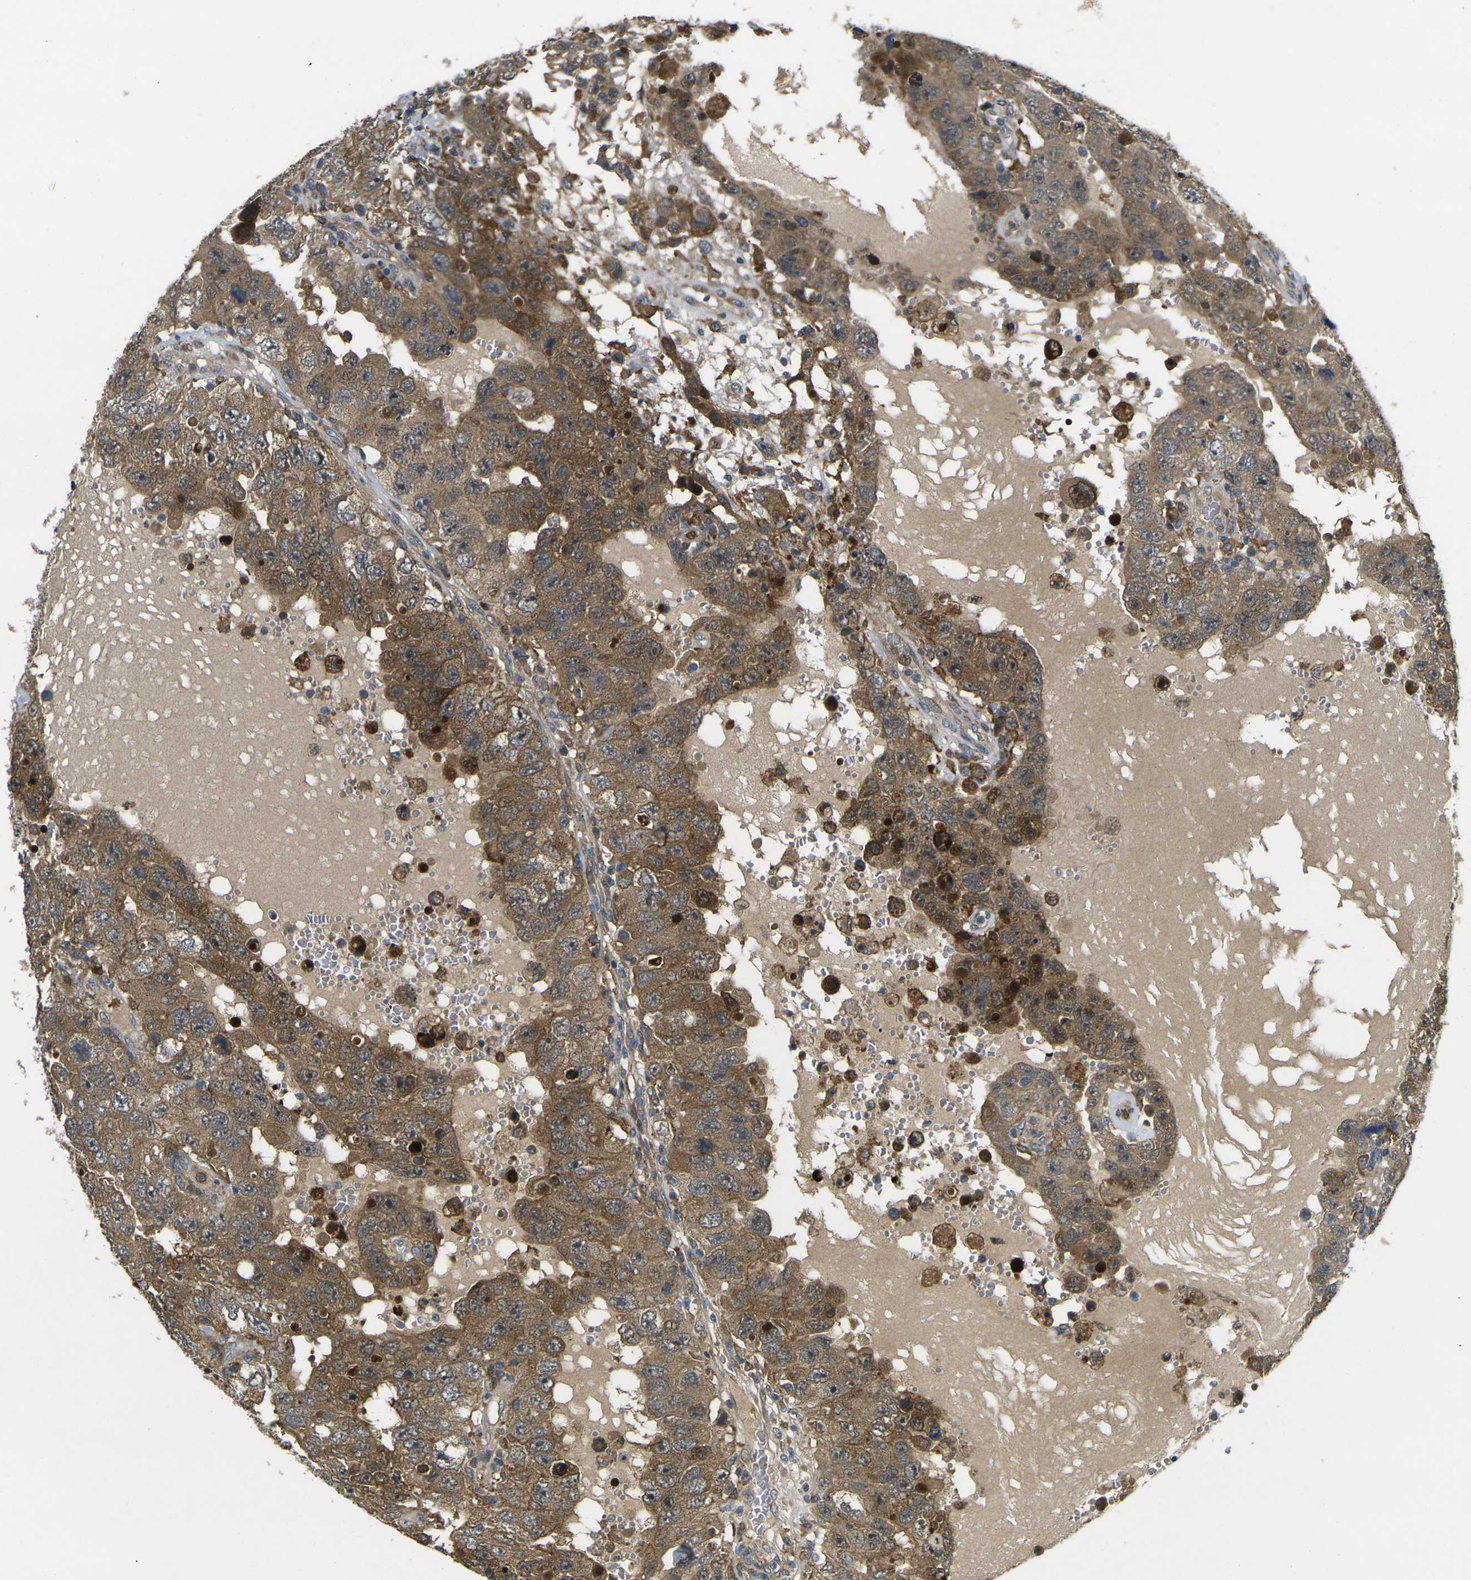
{"staining": {"intensity": "moderate", "quantity": ">75%", "location": "cytoplasmic/membranous"}, "tissue": "testis cancer", "cell_type": "Tumor cells", "image_type": "cancer", "snomed": [{"axis": "morphology", "description": "Carcinoma, Embryonal, NOS"}, {"axis": "topography", "description": "Testis"}], "caption": "Immunohistochemistry (IHC) histopathology image of testis cancer stained for a protein (brown), which exhibits medium levels of moderate cytoplasmic/membranous positivity in about >75% of tumor cells.", "gene": "PIGL", "patient": {"sex": "male", "age": 26}}